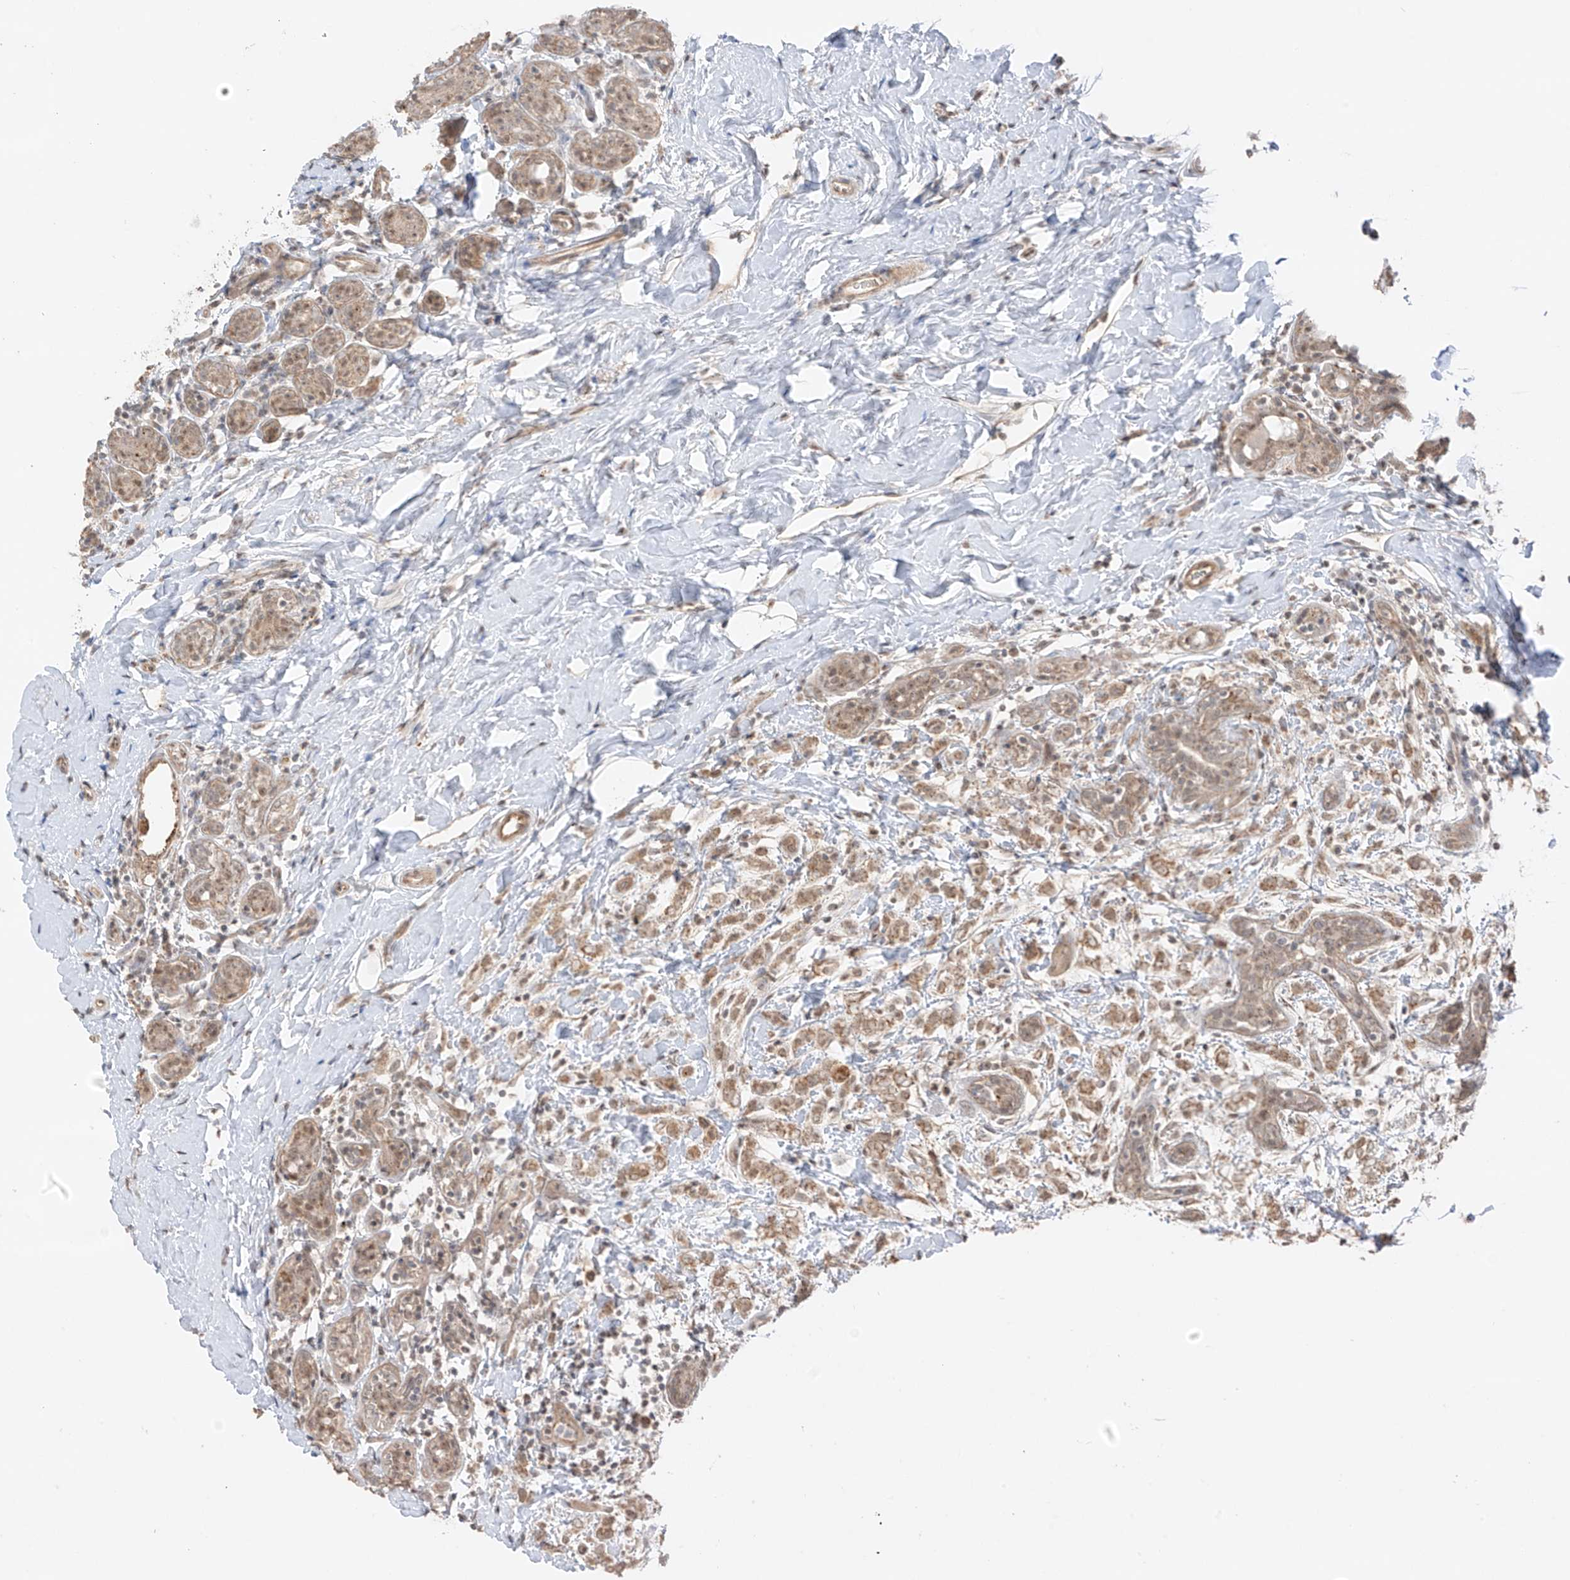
{"staining": {"intensity": "moderate", "quantity": ">75%", "location": "cytoplasmic/membranous"}, "tissue": "breast cancer", "cell_type": "Tumor cells", "image_type": "cancer", "snomed": [{"axis": "morphology", "description": "Normal tissue, NOS"}, {"axis": "morphology", "description": "Lobular carcinoma"}, {"axis": "topography", "description": "Breast"}], "caption": "A medium amount of moderate cytoplasmic/membranous staining is present in approximately >75% of tumor cells in breast cancer tissue.", "gene": "N4BP3", "patient": {"sex": "female", "age": 47}}